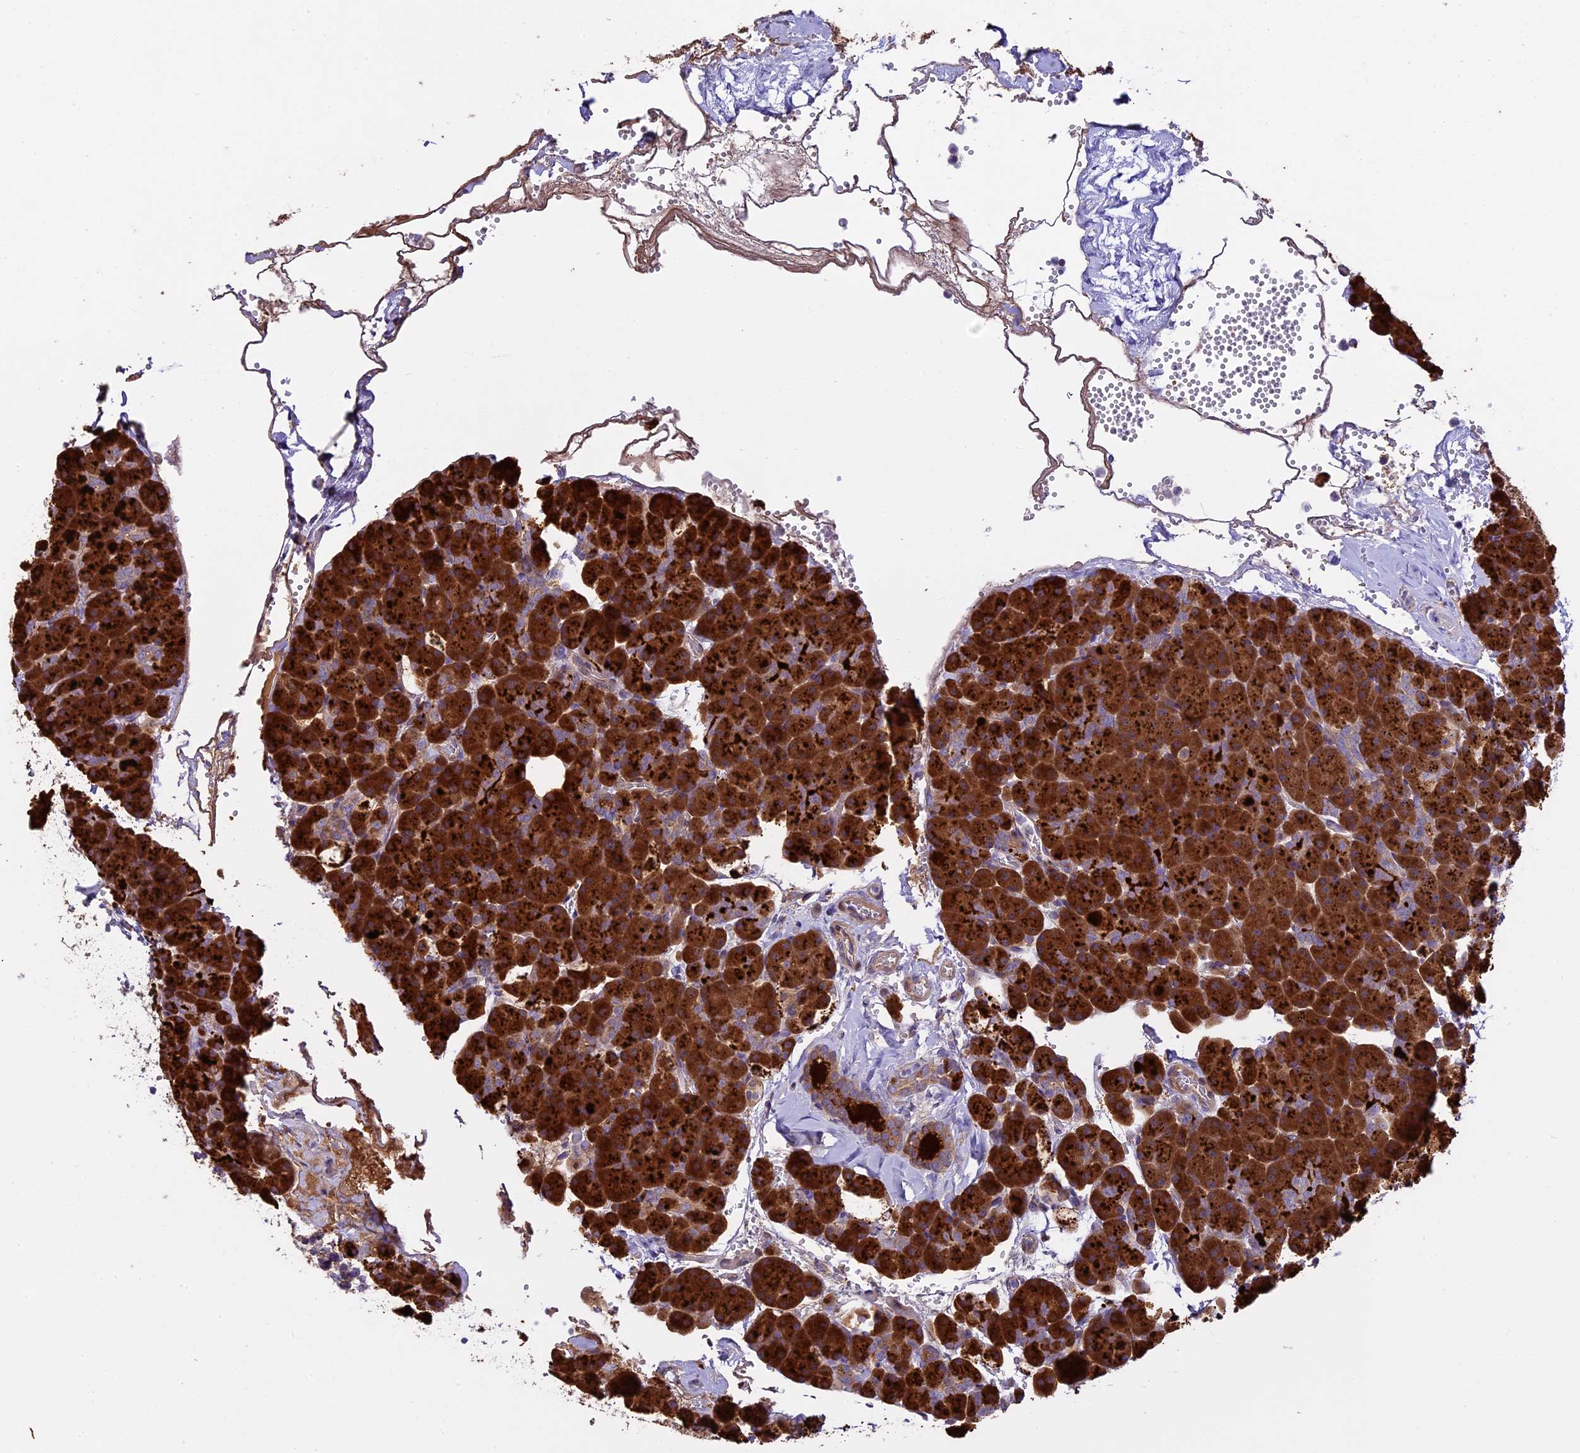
{"staining": {"intensity": "strong", "quantity": ">75%", "location": "cytoplasmic/membranous"}, "tissue": "pancreas", "cell_type": "Exocrine glandular cells", "image_type": "normal", "snomed": [{"axis": "morphology", "description": "Normal tissue, NOS"}, {"axis": "topography", "description": "Pancreas"}], "caption": "Approximately >75% of exocrine glandular cells in unremarkable pancreas reveal strong cytoplasmic/membranous protein positivity as visualized by brown immunohistochemical staining.", "gene": "SPIRE1", "patient": {"sex": "male", "age": 36}}